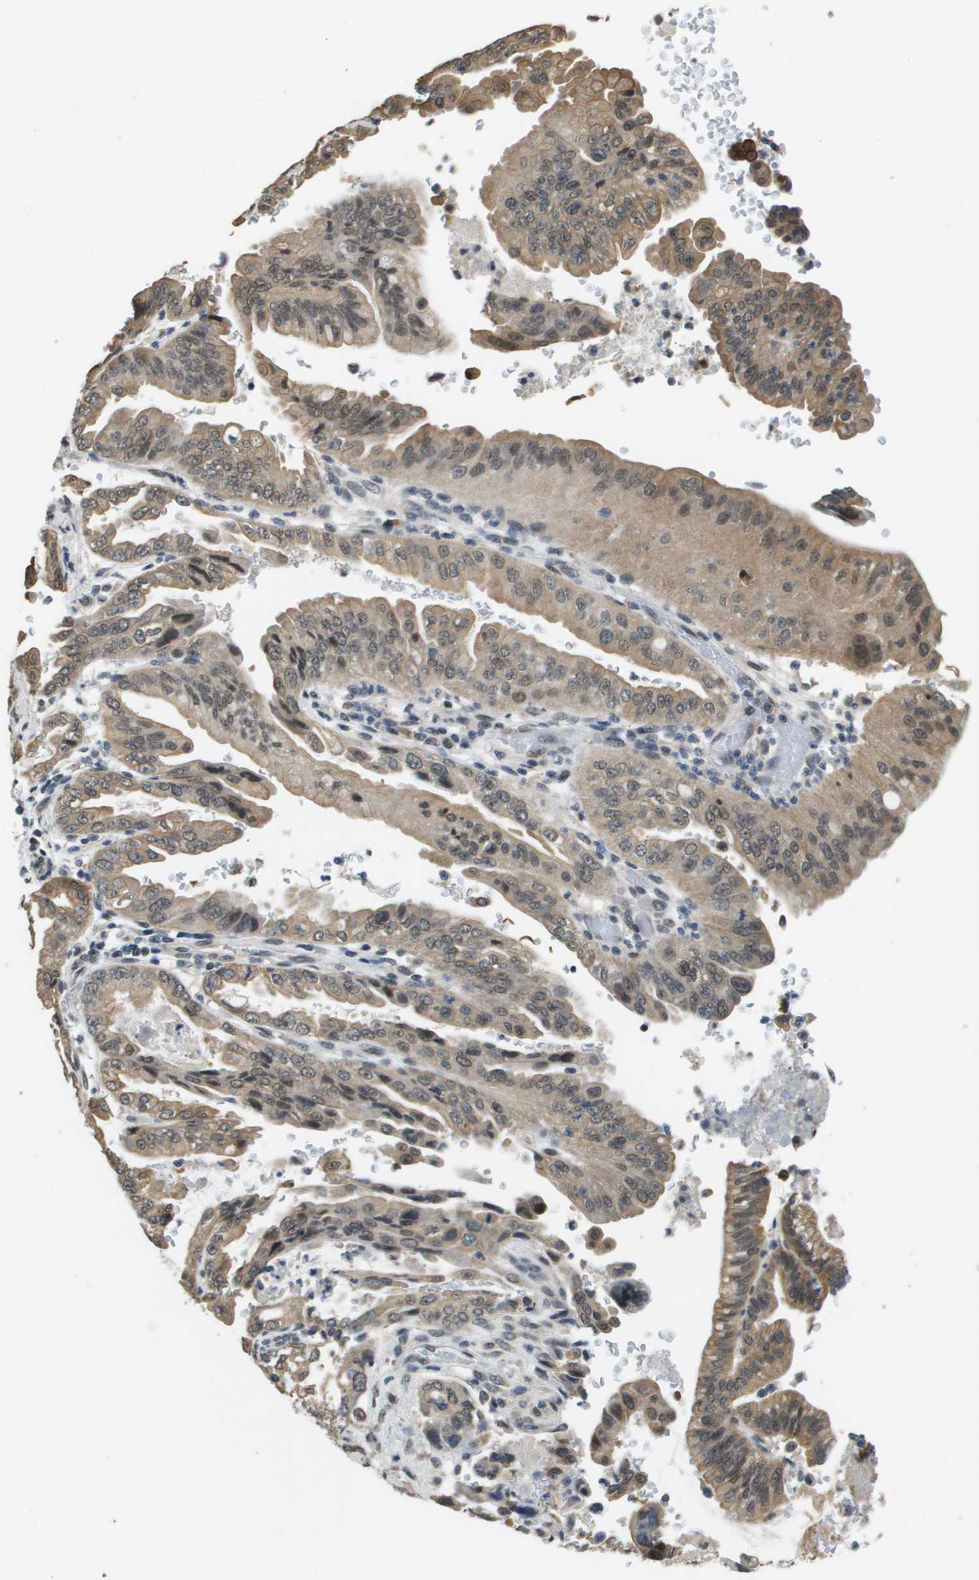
{"staining": {"intensity": "moderate", "quantity": ">75%", "location": "cytoplasmic/membranous,nuclear"}, "tissue": "pancreatic cancer", "cell_type": "Tumor cells", "image_type": "cancer", "snomed": [{"axis": "morphology", "description": "Adenocarcinoma, NOS"}, {"axis": "topography", "description": "Pancreas"}], "caption": "Tumor cells display moderate cytoplasmic/membranous and nuclear expression in about >75% of cells in adenocarcinoma (pancreatic). (DAB = brown stain, brightfield microscopy at high magnification).", "gene": "FANCC", "patient": {"sex": "male", "age": 70}}